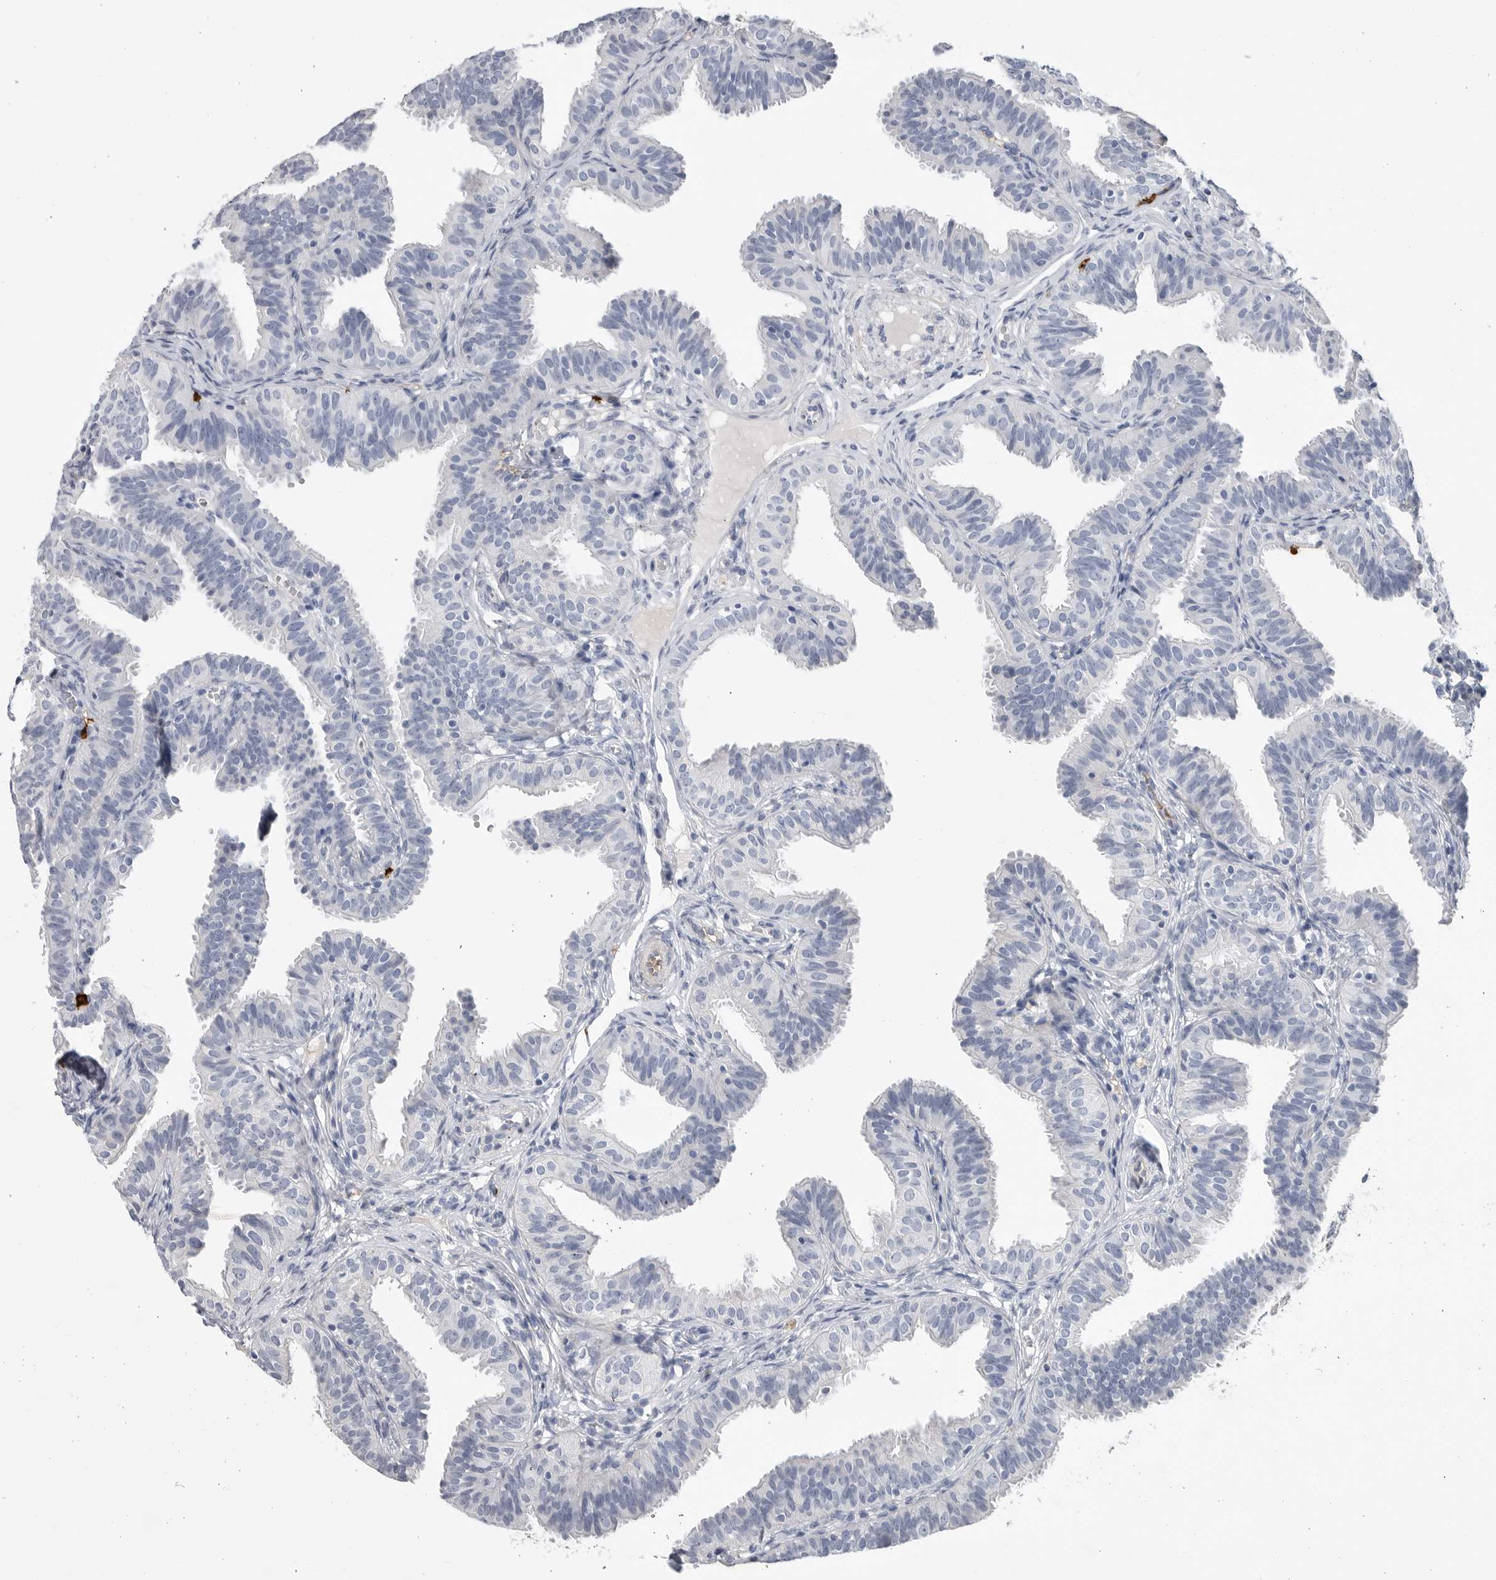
{"staining": {"intensity": "negative", "quantity": "none", "location": "none"}, "tissue": "fallopian tube", "cell_type": "Glandular cells", "image_type": "normal", "snomed": [{"axis": "morphology", "description": "Normal tissue, NOS"}, {"axis": "topography", "description": "Fallopian tube"}], "caption": "Immunohistochemistry (IHC) photomicrograph of benign fallopian tube: human fallopian tube stained with DAB reveals no significant protein staining in glandular cells. (Stains: DAB immunohistochemistry with hematoxylin counter stain, Microscopy: brightfield microscopy at high magnification).", "gene": "CYB561D1", "patient": {"sex": "female", "age": 35}}